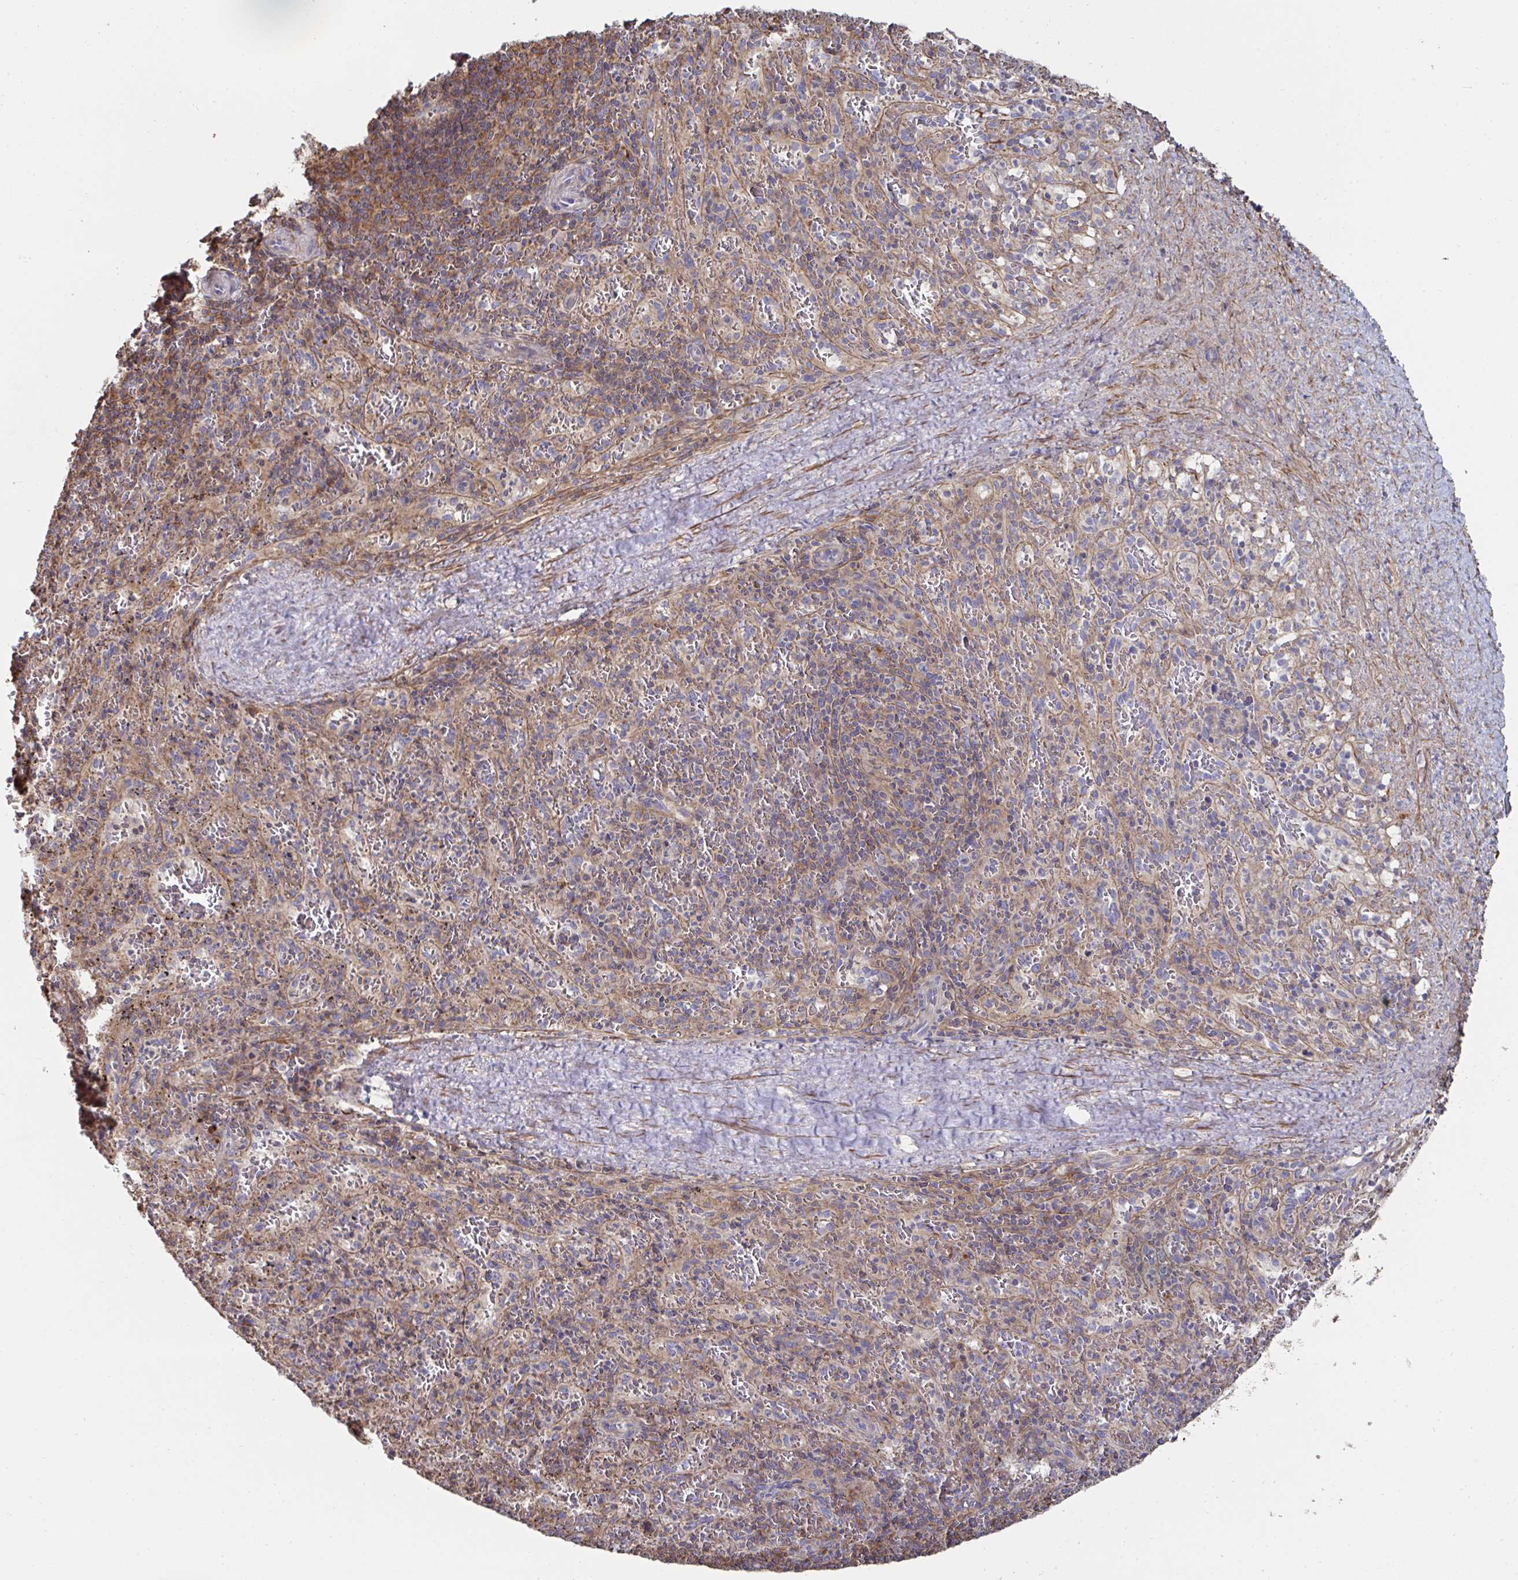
{"staining": {"intensity": "weak", "quantity": "25%-75%", "location": "cytoplasmic/membranous"}, "tissue": "spleen", "cell_type": "Cells in red pulp", "image_type": "normal", "snomed": [{"axis": "morphology", "description": "Normal tissue, NOS"}, {"axis": "topography", "description": "Spleen"}], "caption": "Cells in red pulp demonstrate low levels of weak cytoplasmic/membranous staining in about 25%-75% of cells in normal spleen.", "gene": "DZANK1", "patient": {"sex": "male", "age": 57}}